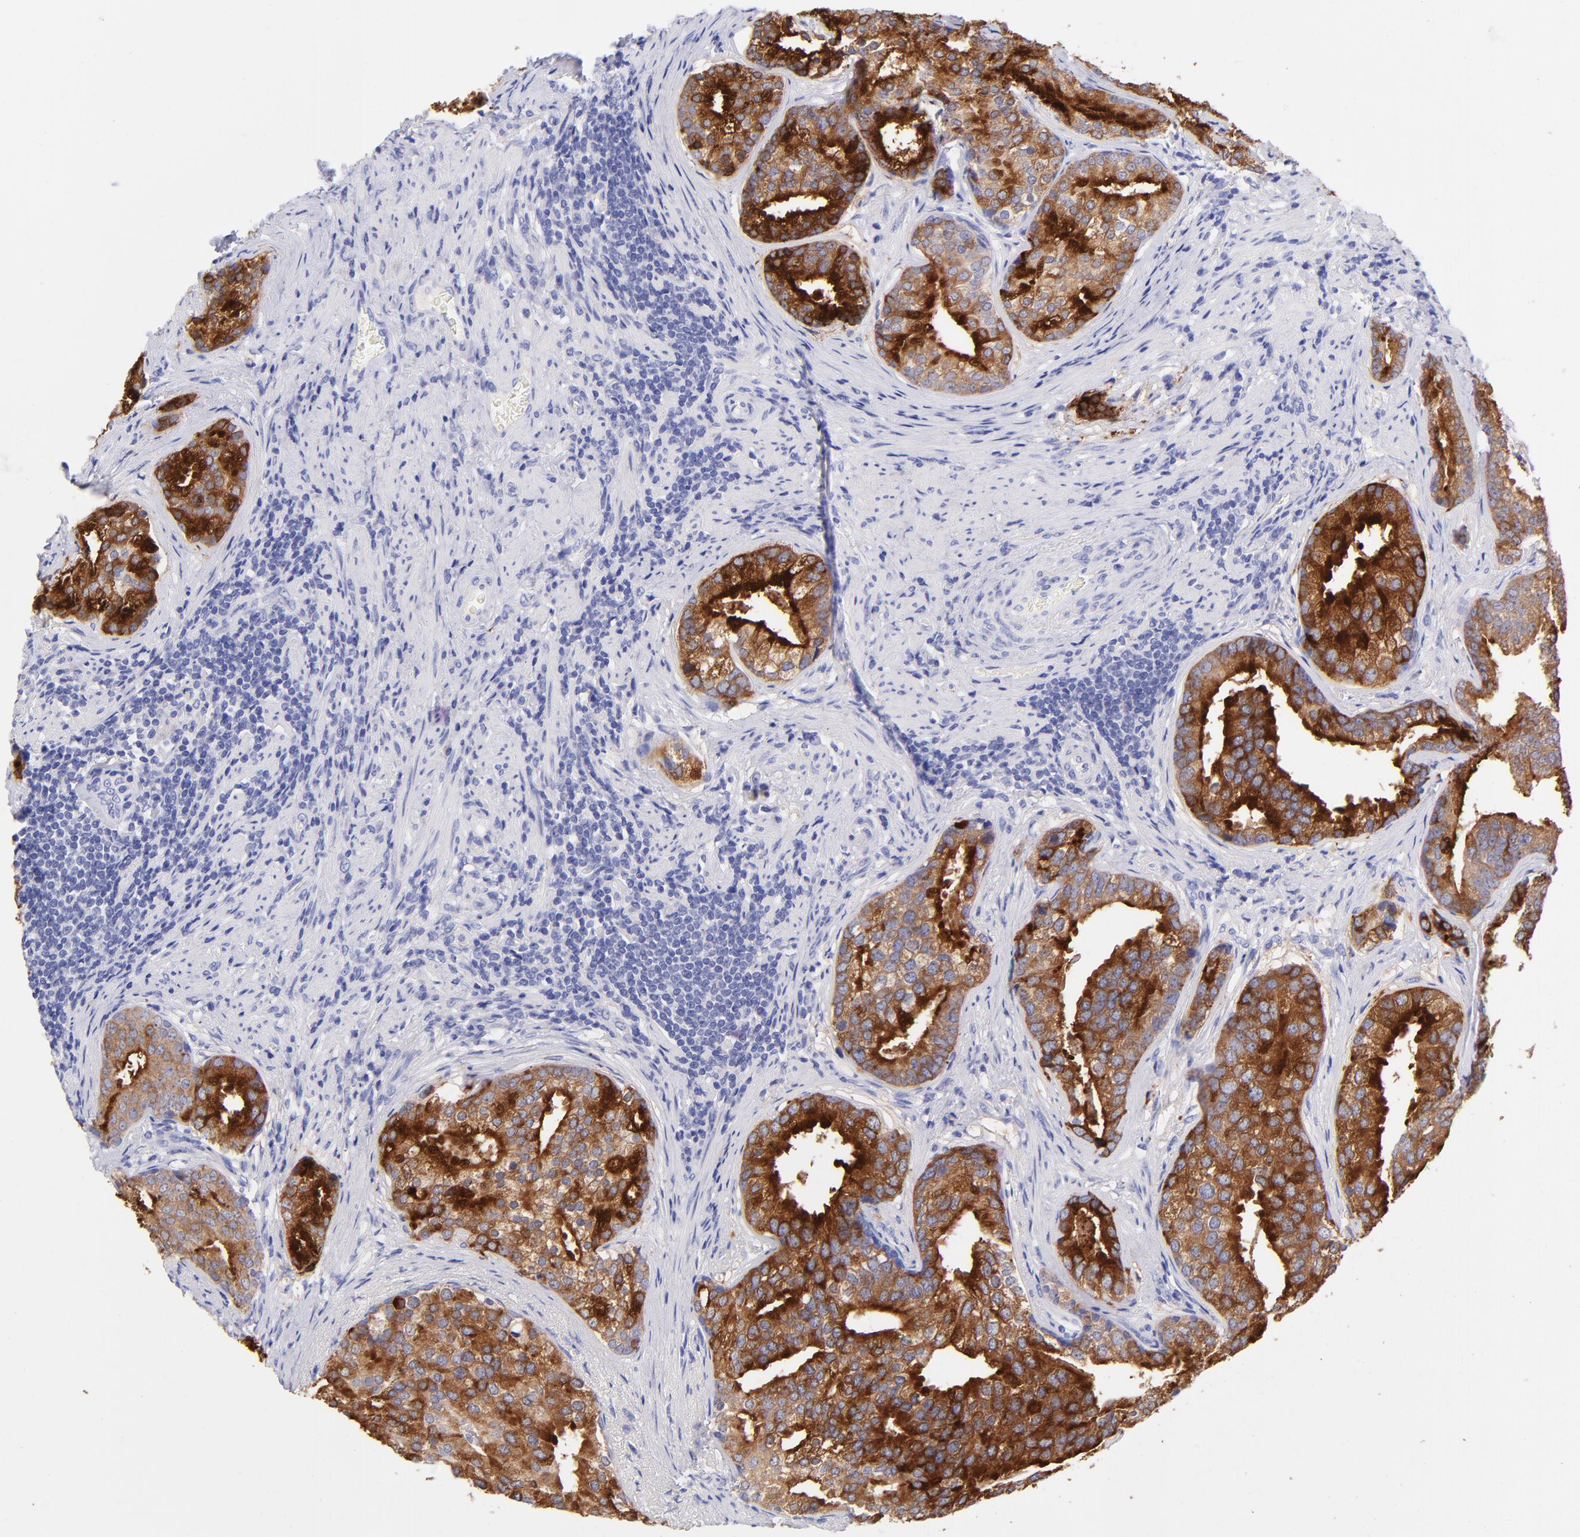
{"staining": {"intensity": "strong", "quantity": ">75%", "location": "cytoplasmic/membranous"}, "tissue": "prostate cancer", "cell_type": "Tumor cells", "image_type": "cancer", "snomed": [{"axis": "morphology", "description": "Adenocarcinoma, Low grade"}, {"axis": "topography", "description": "Prostate"}], "caption": "Low-grade adenocarcinoma (prostate) stained with DAB (3,3'-diaminobenzidine) IHC reveals high levels of strong cytoplasmic/membranous positivity in about >75% of tumor cells. The staining was performed using DAB (3,3'-diaminobenzidine), with brown indicating positive protein expression. Nuclei are stained blue with hematoxylin.", "gene": "RAB3B", "patient": {"sex": "male", "age": 71}}